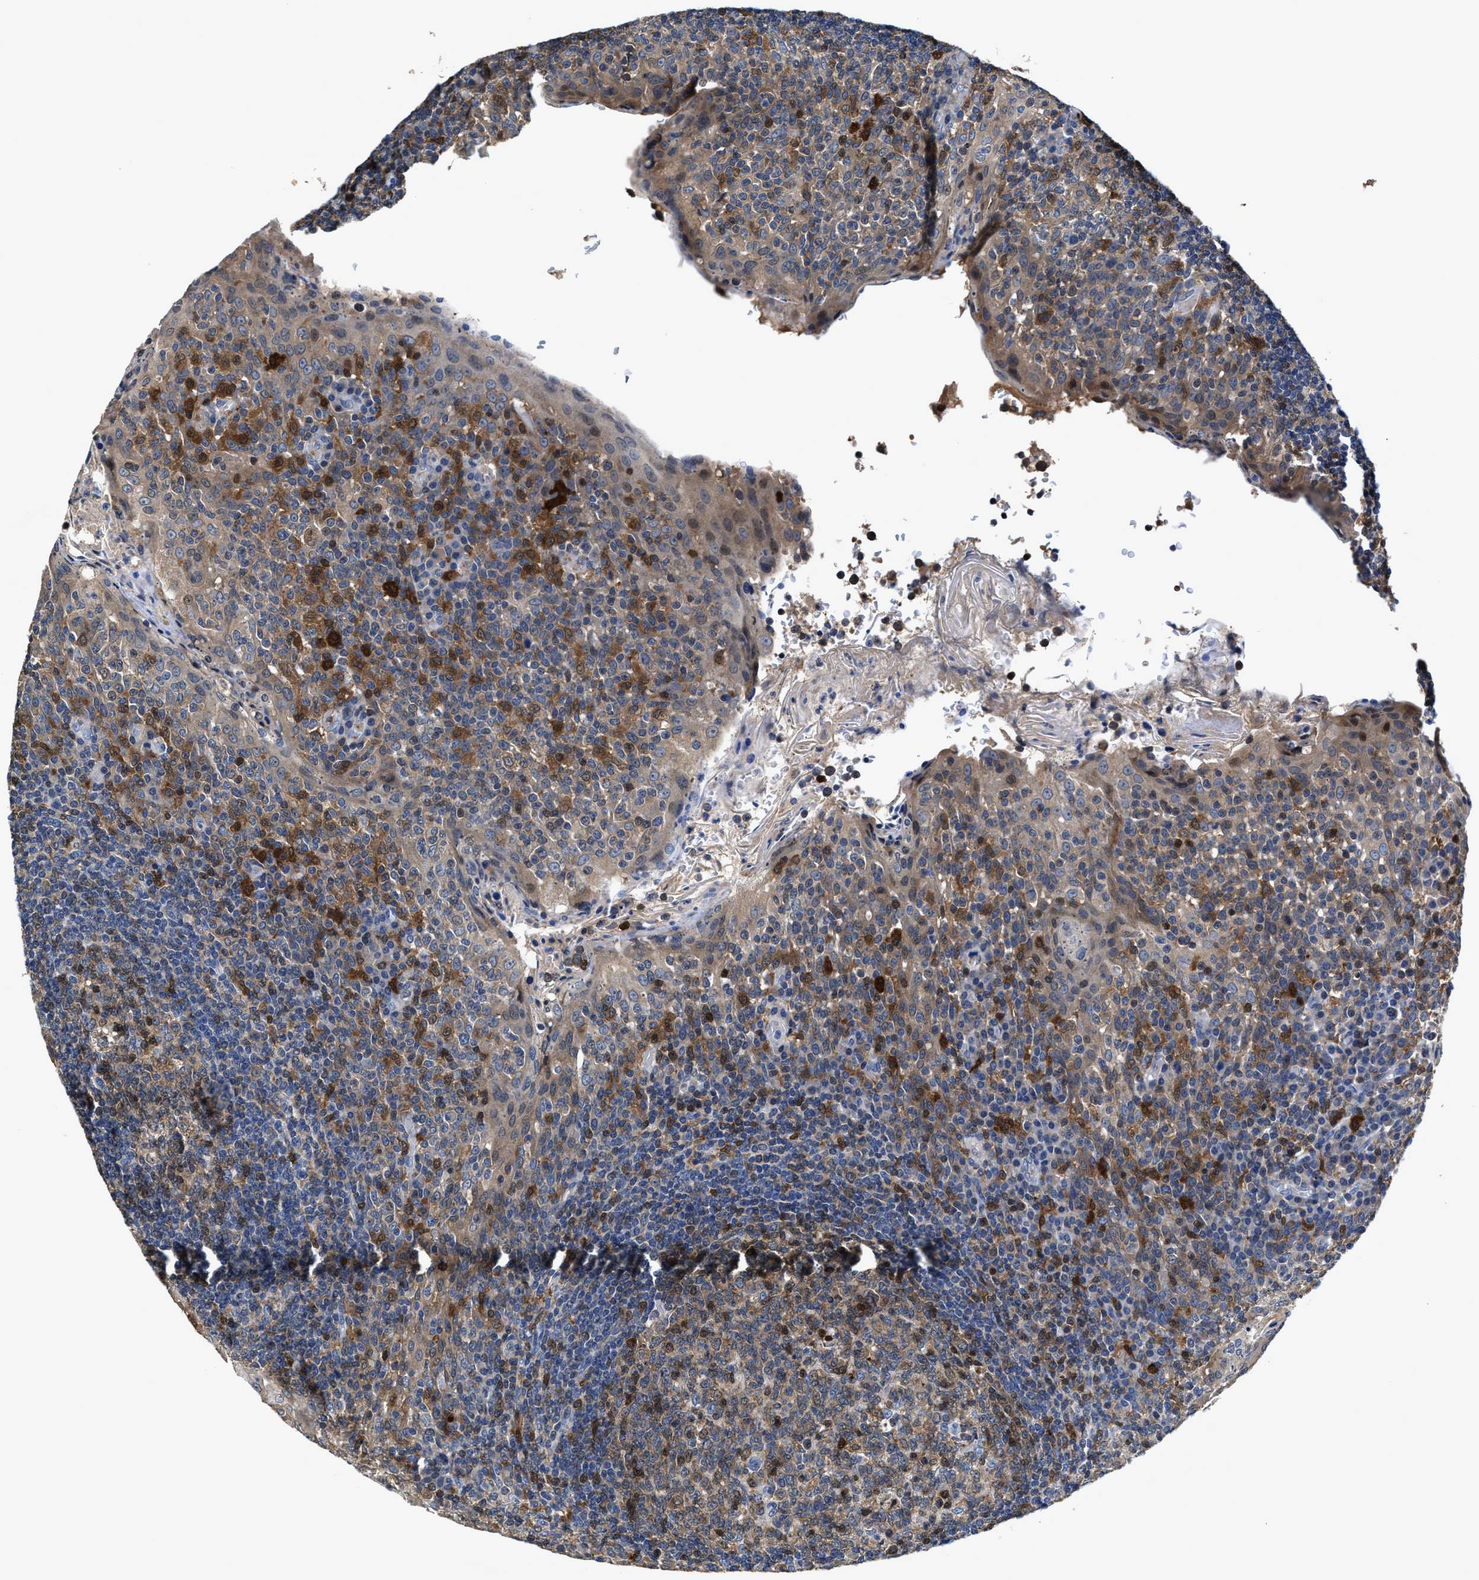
{"staining": {"intensity": "moderate", "quantity": "<25%", "location": "cytoplasmic/membranous"}, "tissue": "tonsil", "cell_type": "Germinal center cells", "image_type": "normal", "snomed": [{"axis": "morphology", "description": "Normal tissue, NOS"}, {"axis": "topography", "description": "Tonsil"}], "caption": "DAB immunohistochemical staining of unremarkable human tonsil exhibits moderate cytoplasmic/membranous protein staining in approximately <25% of germinal center cells.", "gene": "RGS10", "patient": {"sex": "female", "age": 19}}